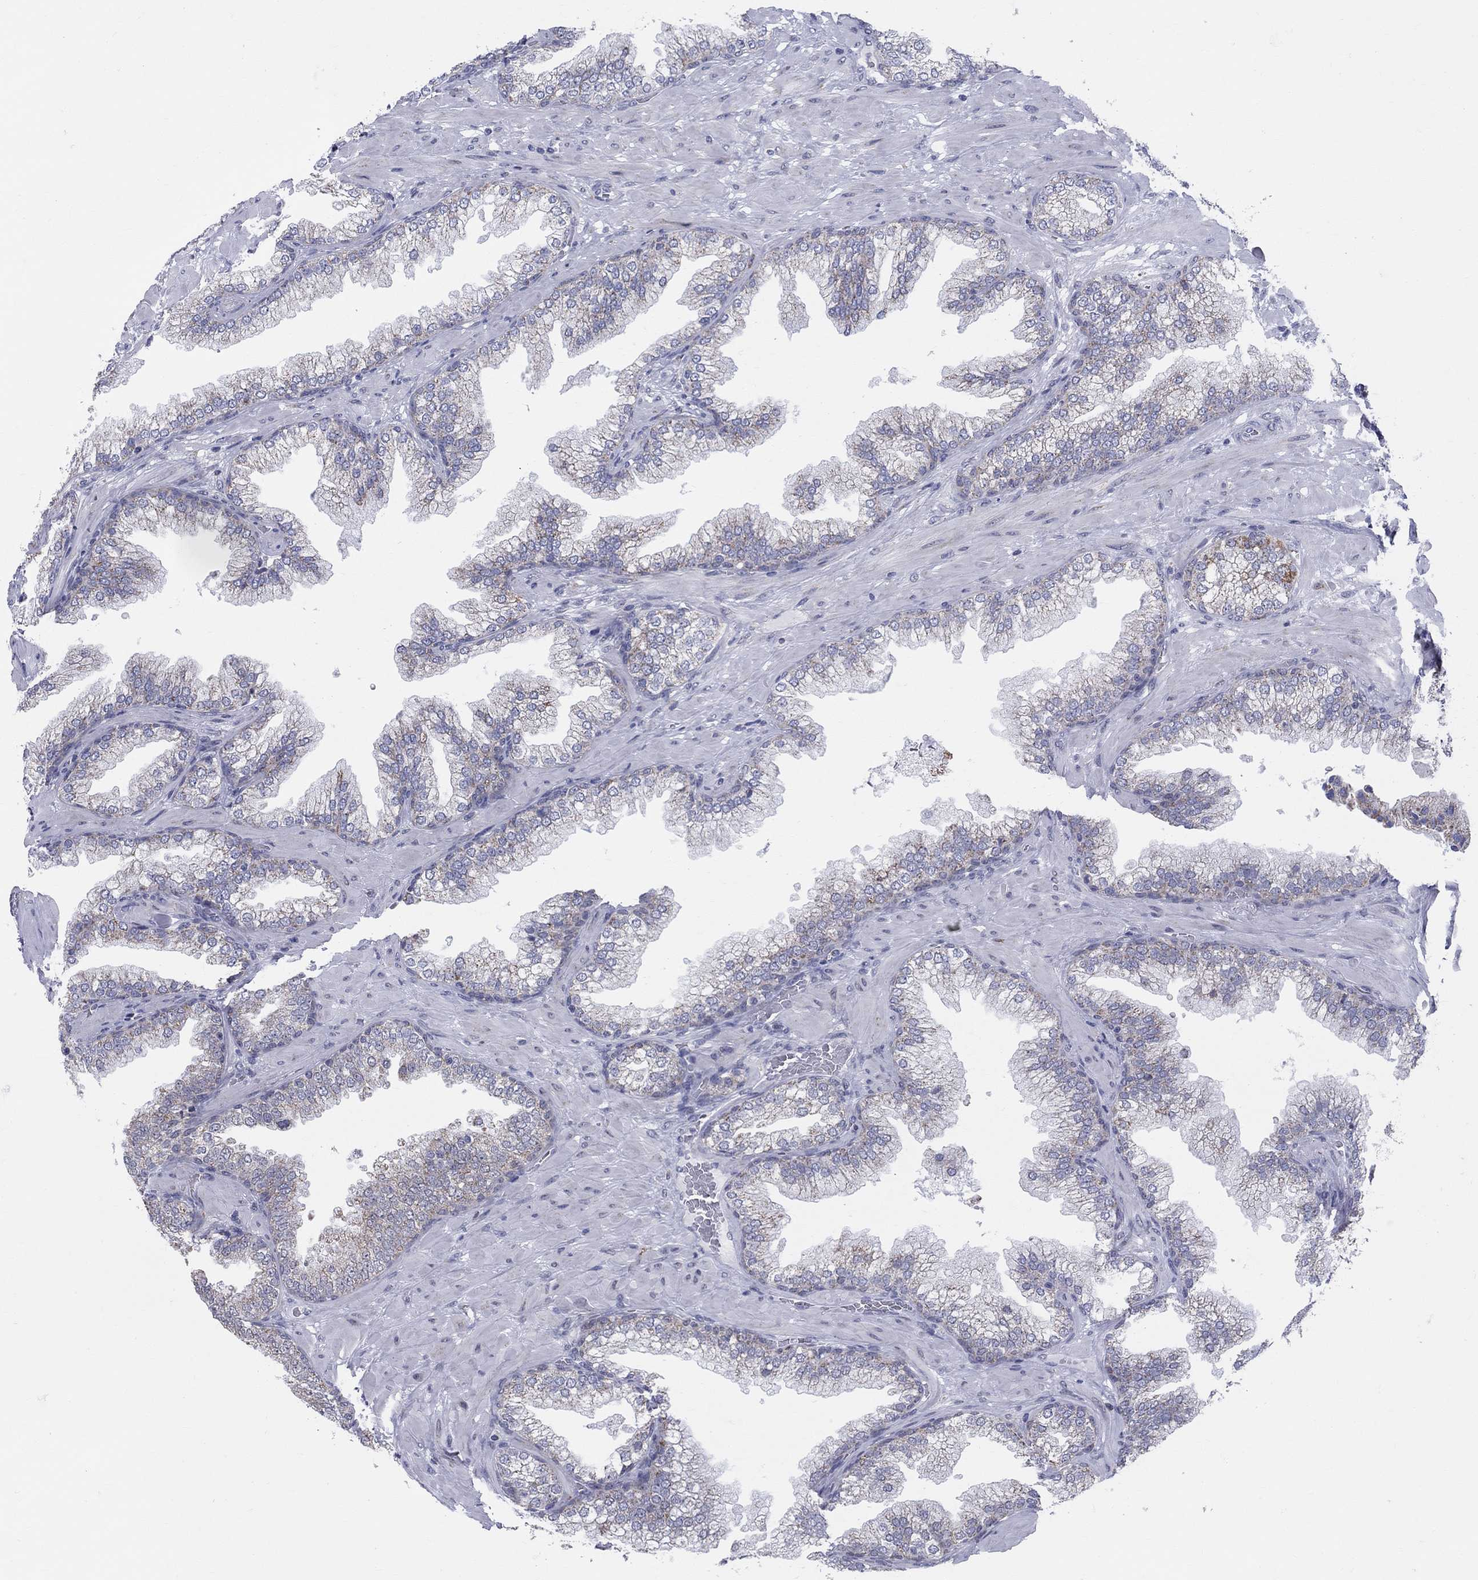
{"staining": {"intensity": "weak", "quantity": "25%-75%", "location": "cytoplasmic/membranous"}, "tissue": "prostate cancer", "cell_type": "Tumor cells", "image_type": "cancer", "snomed": [{"axis": "morphology", "description": "Adenocarcinoma, Low grade"}, {"axis": "topography", "description": "Prostate"}], "caption": "An IHC photomicrograph of neoplastic tissue is shown. Protein staining in brown highlights weak cytoplasmic/membranous positivity in prostate adenocarcinoma (low-grade) within tumor cells. (DAB IHC with brightfield microscopy, high magnification).", "gene": "KISS1R", "patient": {"sex": "male", "age": 57}}